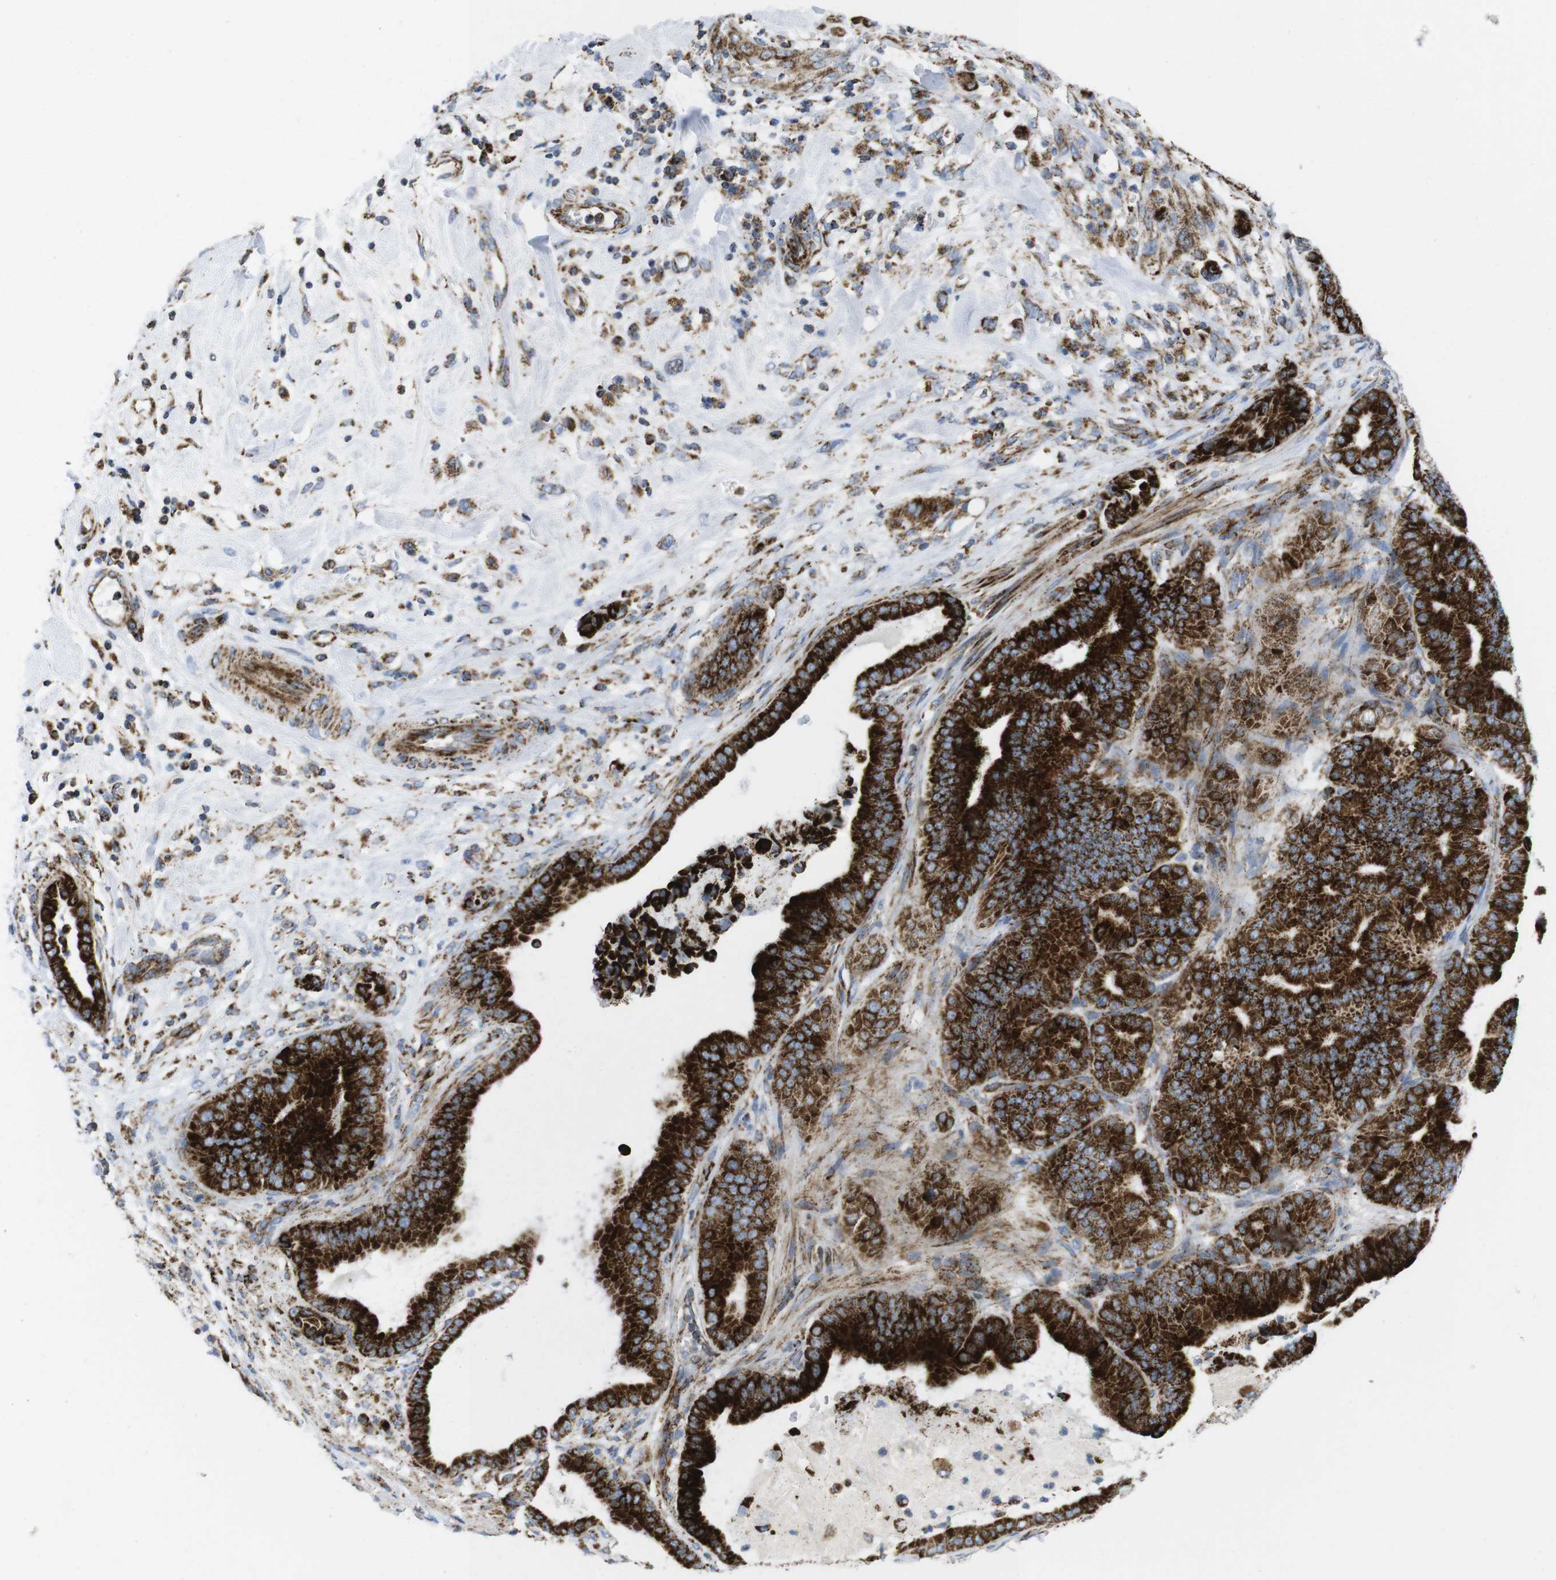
{"staining": {"intensity": "strong", "quantity": ">75%", "location": "cytoplasmic/membranous"}, "tissue": "pancreatic cancer", "cell_type": "Tumor cells", "image_type": "cancer", "snomed": [{"axis": "morphology", "description": "Adenocarcinoma, NOS"}, {"axis": "topography", "description": "Pancreas"}], "caption": "Human pancreatic cancer (adenocarcinoma) stained for a protein (brown) demonstrates strong cytoplasmic/membranous positive expression in approximately >75% of tumor cells.", "gene": "TMEM192", "patient": {"sex": "male", "age": 63}}